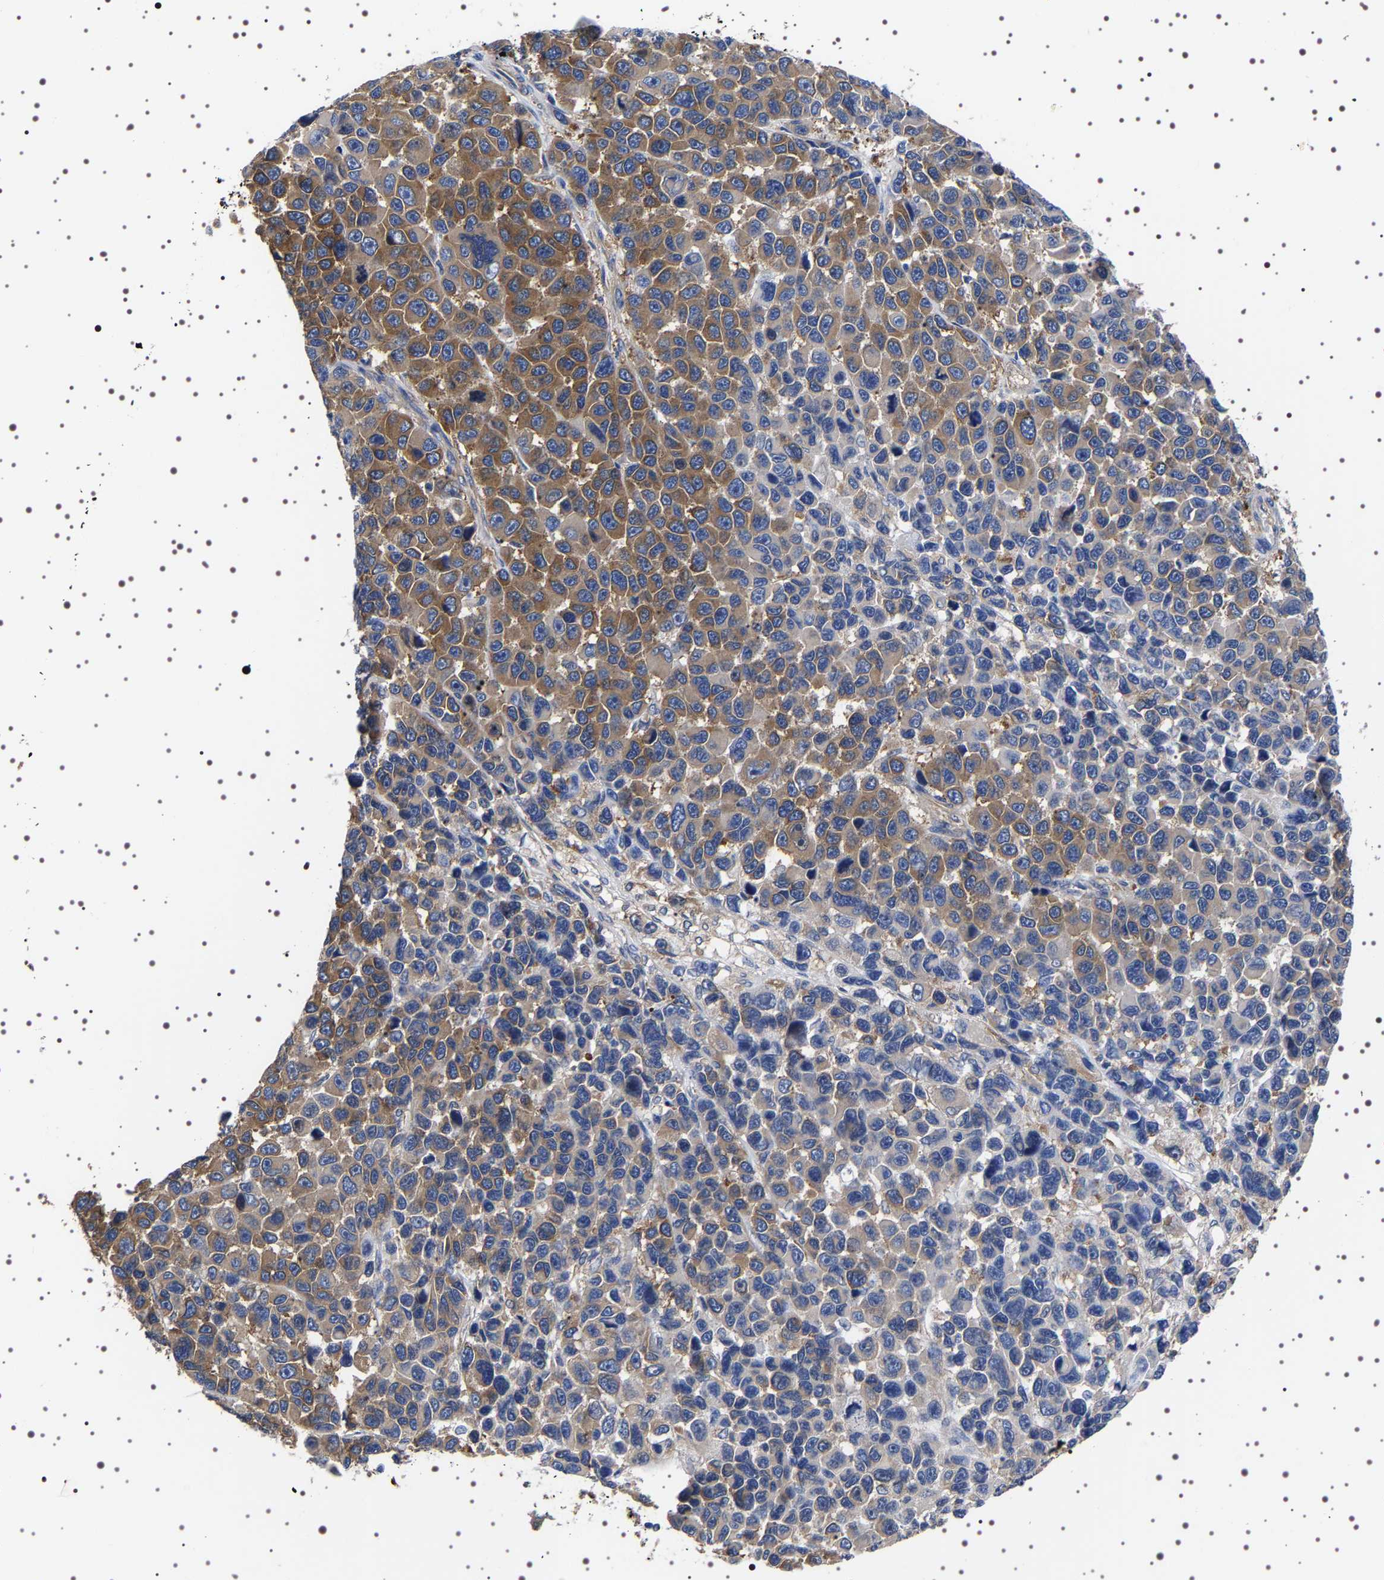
{"staining": {"intensity": "moderate", "quantity": ">75%", "location": "cytoplasmic/membranous"}, "tissue": "melanoma", "cell_type": "Tumor cells", "image_type": "cancer", "snomed": [{"axis": "morphology", "description": "Malignant melanoma, NOS"}, {"axis": "topography", "description": "Skin"}], "caption": "Moderate cytoplasmic/membranous staining is identified in approximately >75% of tumor cells in melanoma.", "gene": "DARS1", "patient": {"sex": "male", "age": 53}}